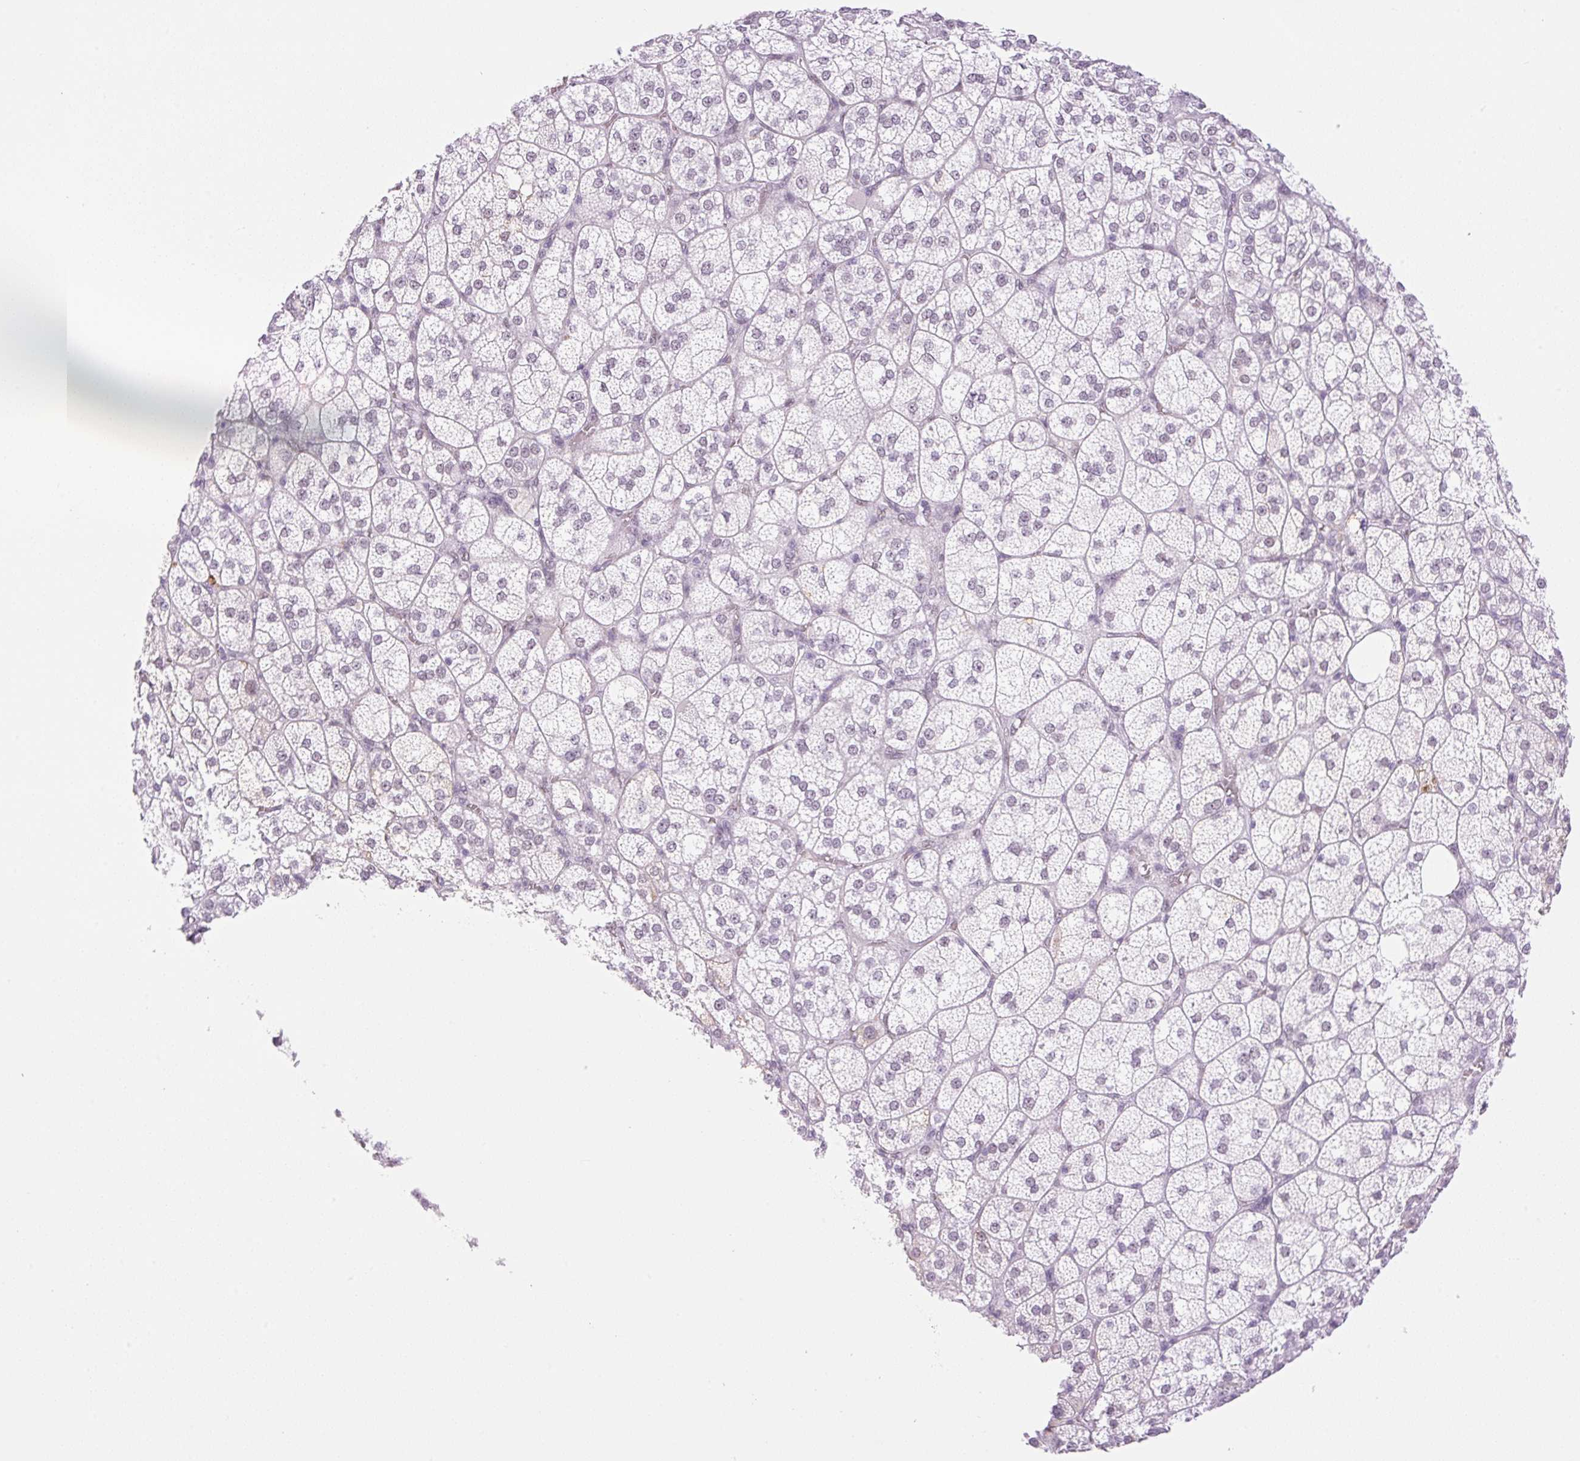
{"staining": {"intensity": "weak", "quantity": "<25%", "location": "nuclear"}, "tissue": "adrenal gland", "cell_type": "Glandular cells", "image_type": "normal", "snomed": [{"axis": "morphology", "description": "Normal tissue, NOS"}, {"axis": "topography", "description": "Adrenal gland"}], "caption": "A histopathology image of adrenal gland stained for a protein displays no brown staining in glandular cells.", "gene": "PALM3", "patient": {"sex": "female", "age": 60}}